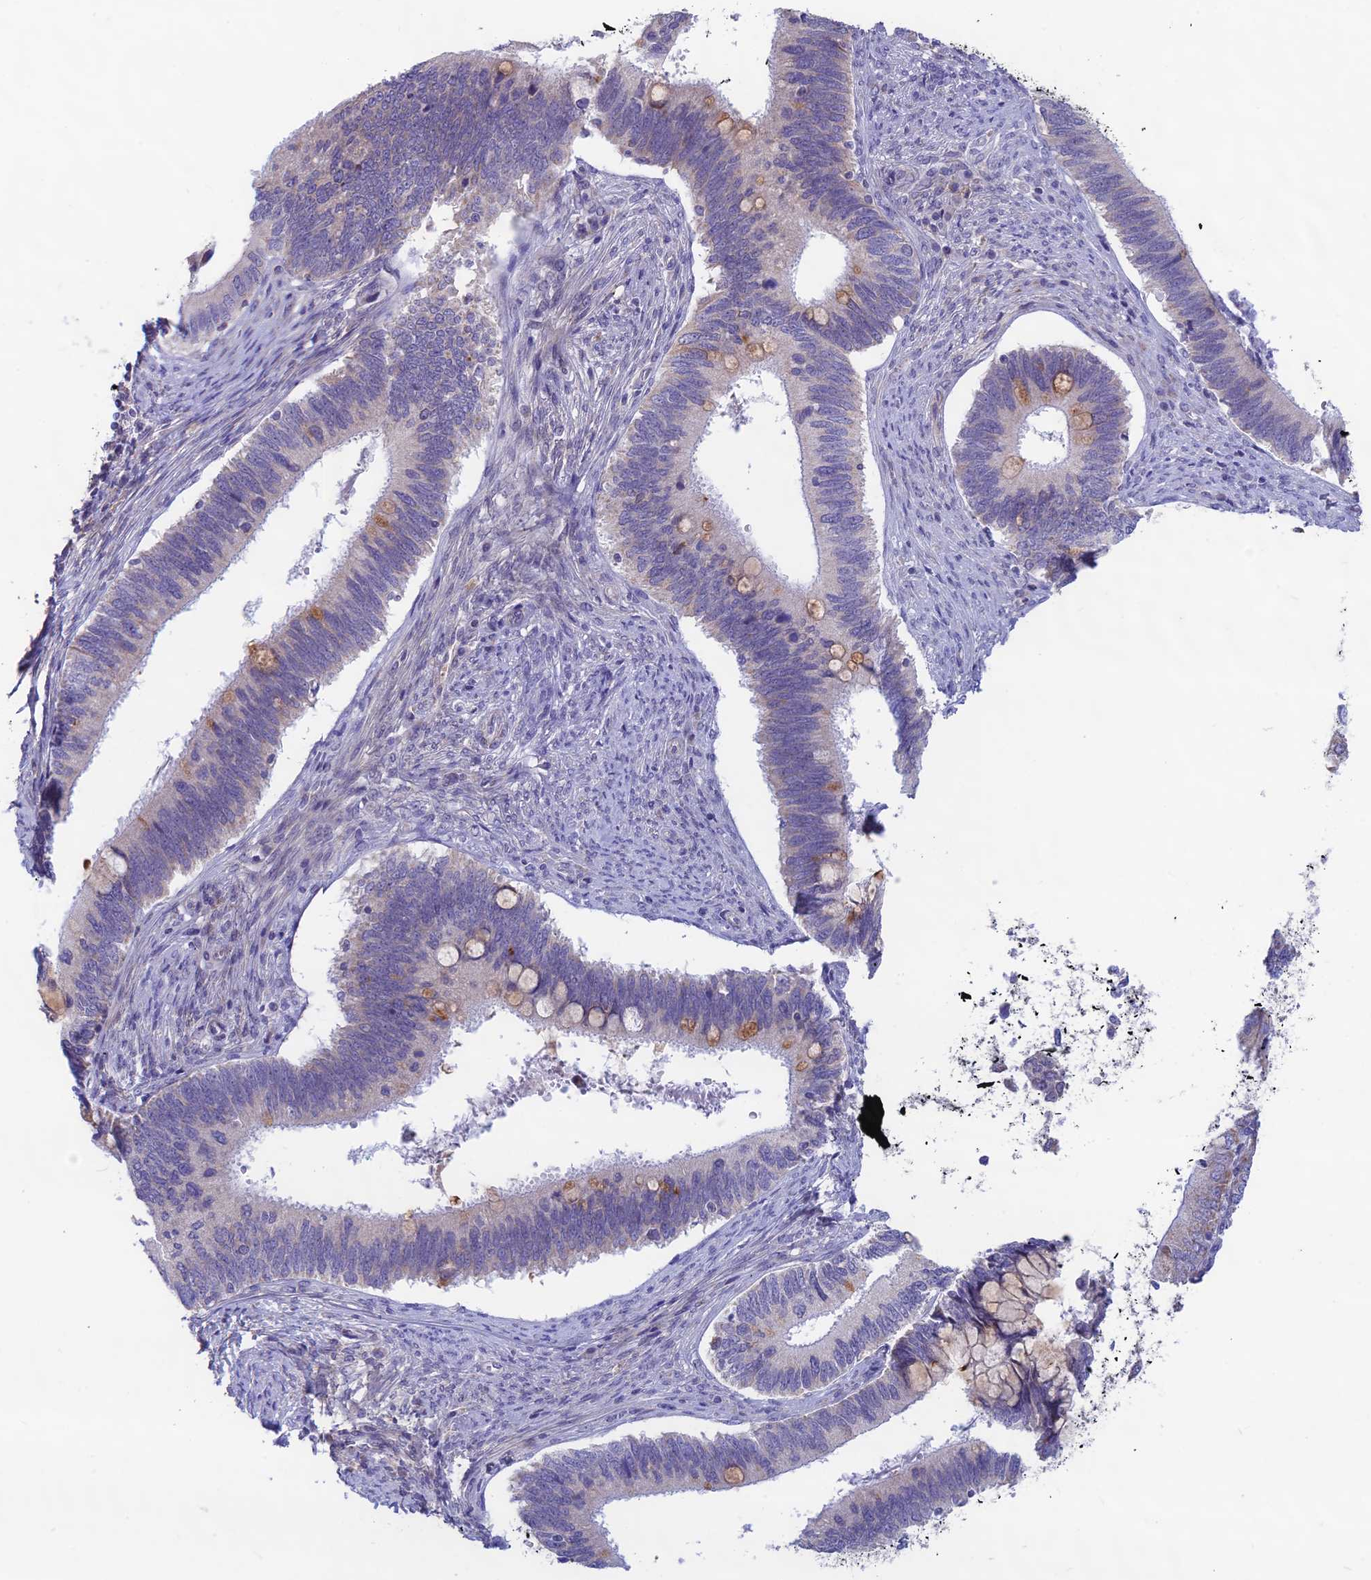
{"staining": {"intensity": "negative", "quantity": "none", "location": "none"}, "tissue": "cervical cancer", "cell_type": "Tumor cells", "image_type": "cancer", "snomed": [{"axis": "morphology", "description": "Adenocarcinoma, NOS"}, {"axis": "topography", "description": "Cervix"}], "caption": "The image shows no significant staining in tumor cells of cervical cancer. (Brightfield microscopy of DAB (3,3'-diaminobenzidine) IHC at high magnification).", "gene": "PLAC9", "patient": {"sex": "female", "age": 42}}